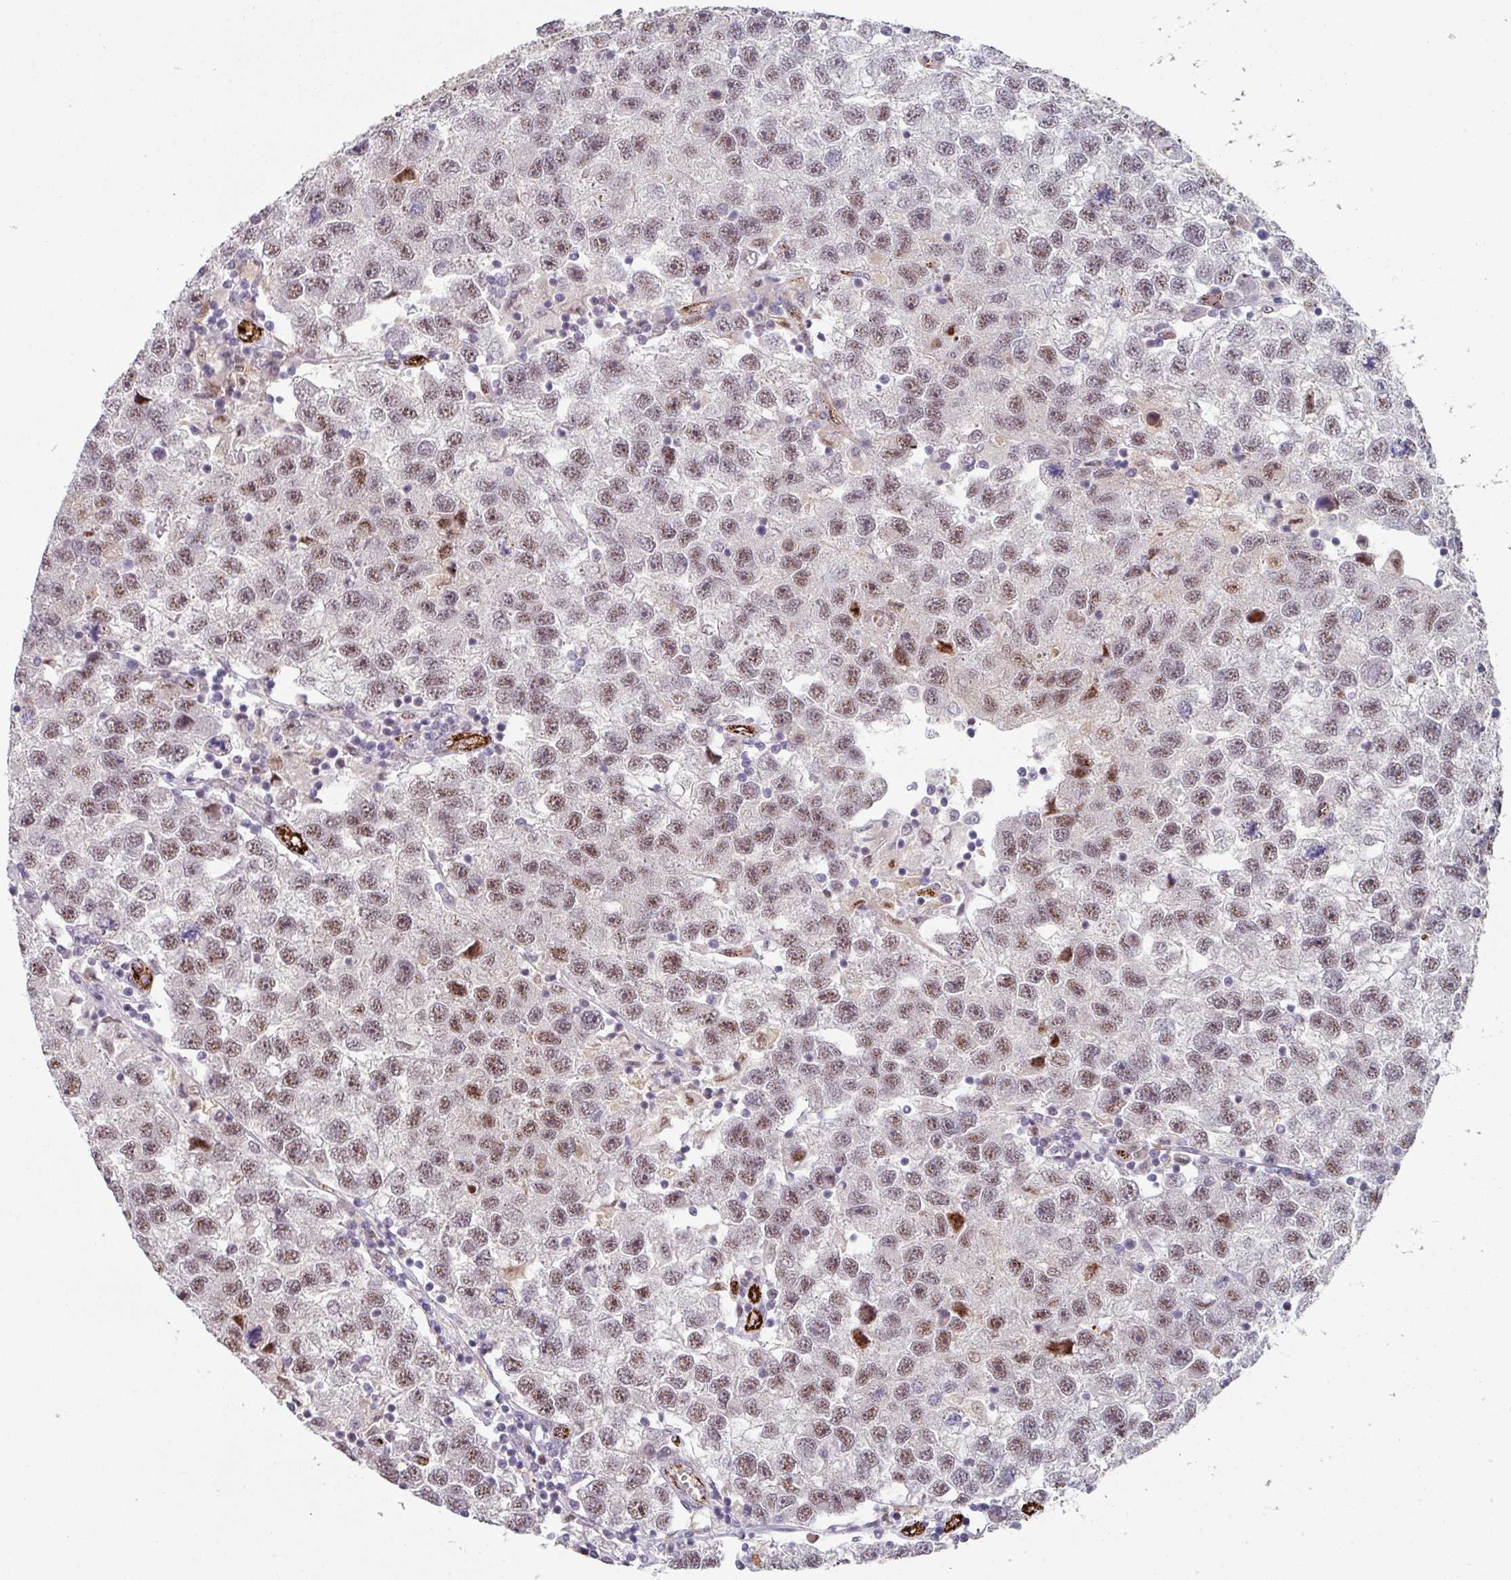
{"staining": {"intensity": "moderate", "quantity": ">75%", "location": "nuclear"}, "tissue": "testis cancer", "cell_type": "Tumor cells", "image_type": "cancer", "snomed": [{"axis": "morphology", "description": "Seminoma, NOS"}, {"axis": "topography", "description": "Testis"}], "caption": "Protein expression analysis of seminoma (testis) shows moderate nuclear expression in approximately >75% of tumor cells.", "gene": "SIDT2", "patient": {"sex": "male", "age": 26}}